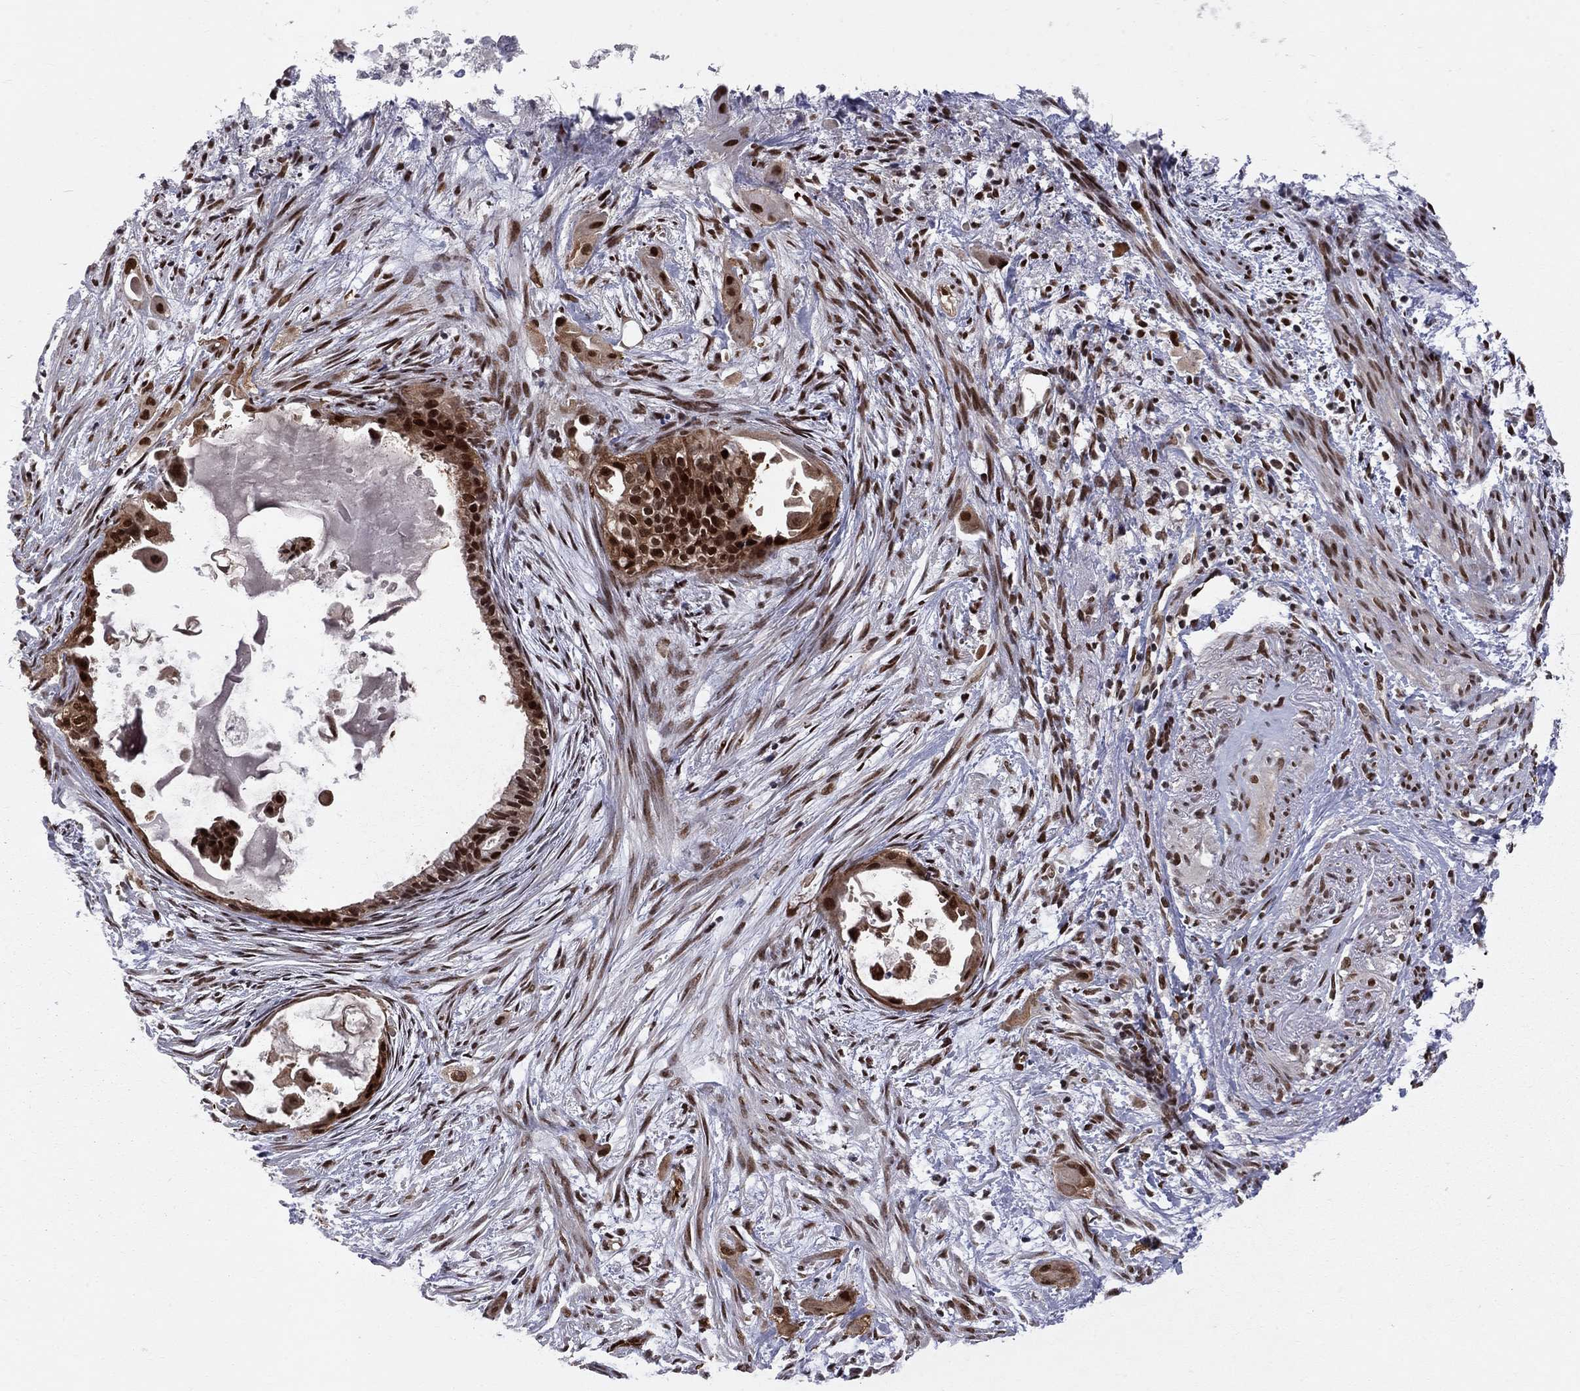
{"staining": {"intensity": "strong", "quantity": ">75%", "location": "nuclear"}, "tissue": "endometrial cancer", "cell_type": "Tumor cells", "image_type": "cancer", "snomed": [{"axis": "morphology", "description": "Adenocarcinoma, NOS"}, {"axis": "topography", "description": "Endometrium"}], "caption": "Human adenocarcinoma (endometrial) stained with a protein marker demonstrates strong staining in tumor cells.", "gene": "SAP30L", "patient": {"sex": "female", "age": 86}}